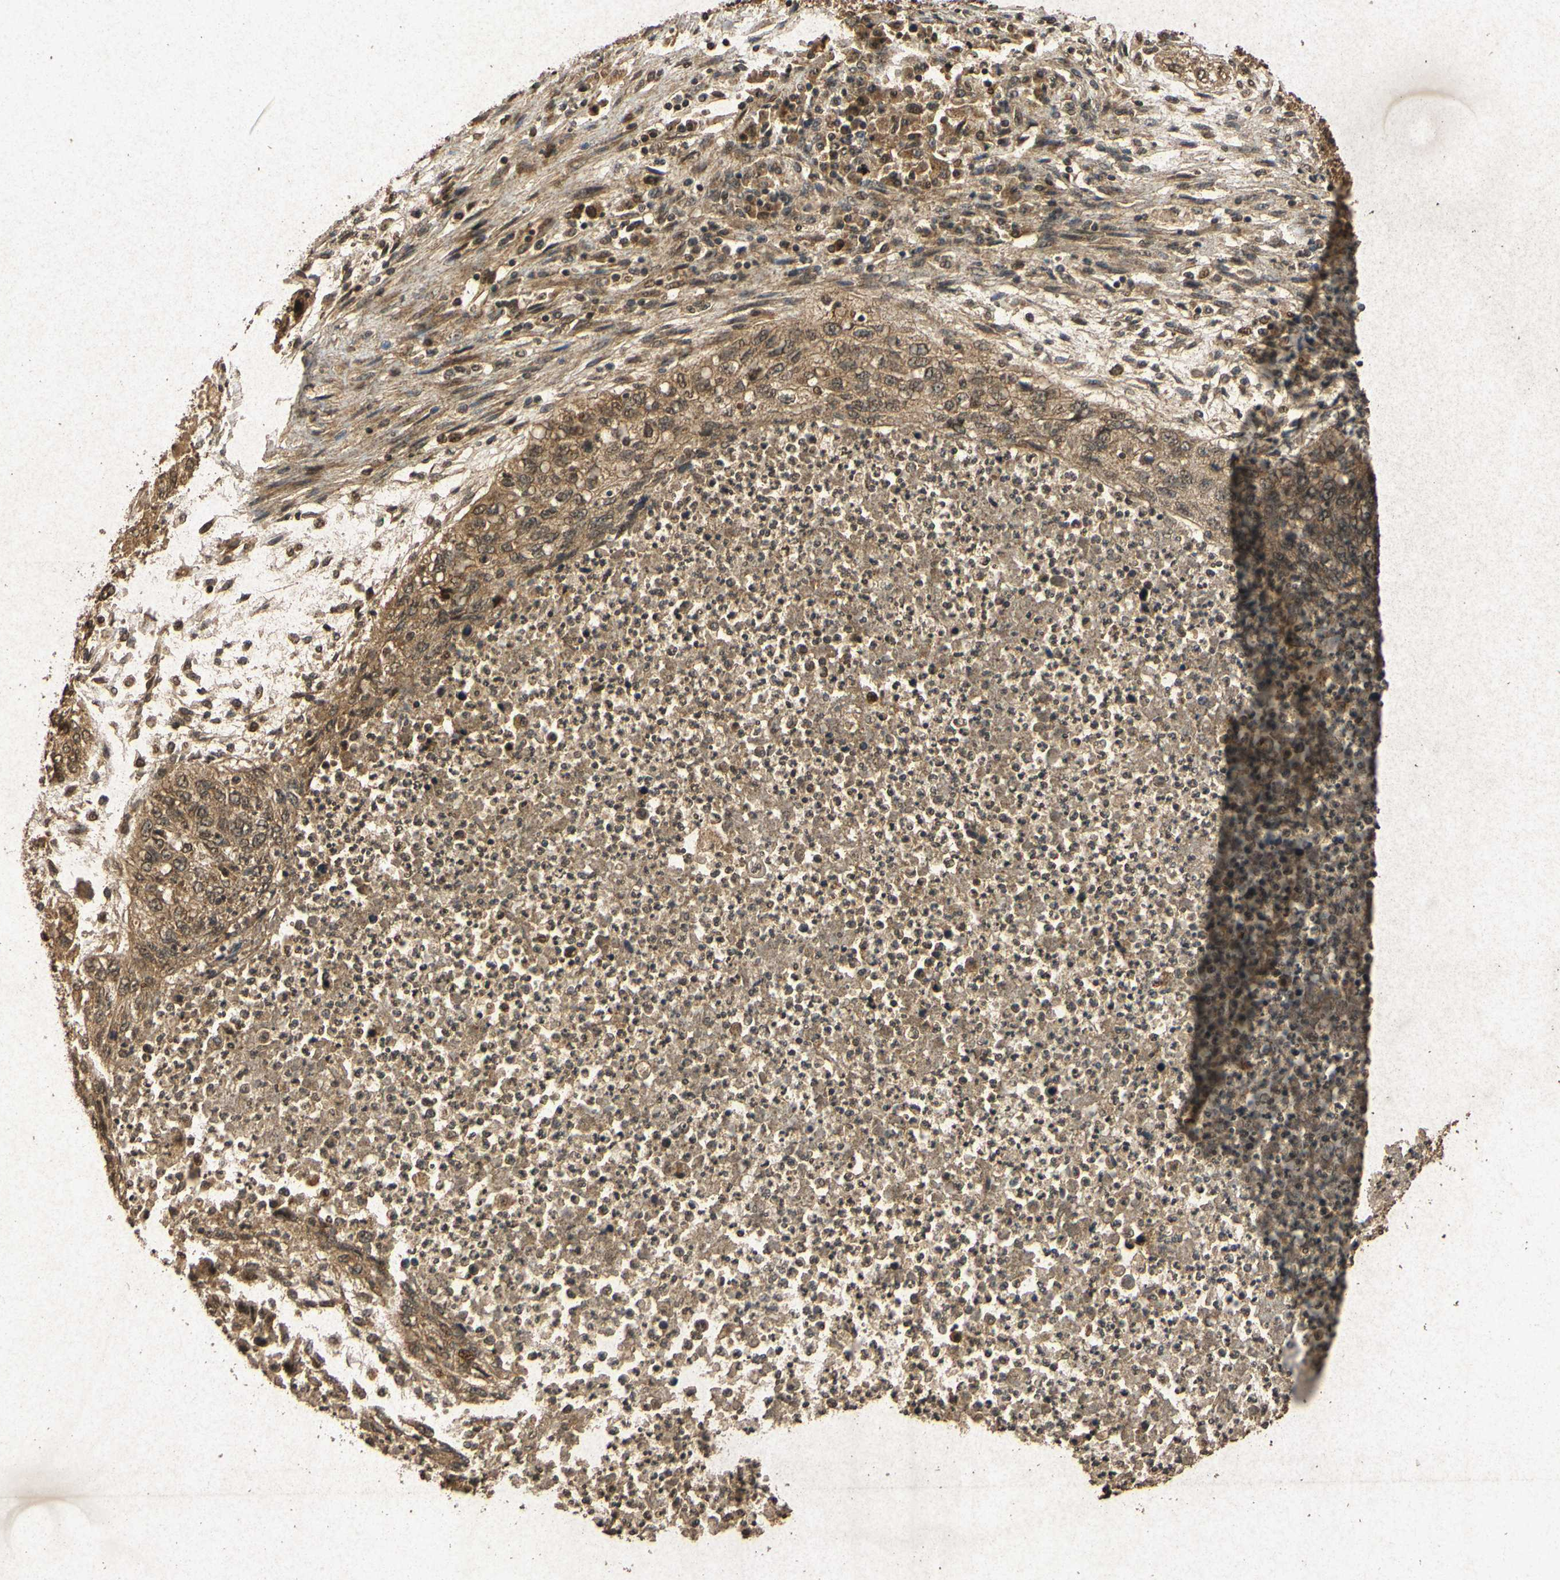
{"staining": {"intensity": "moderate", "quantity": ">75%", "location": "cytoplasmic/membranous"}, "tissue": "lung cancer", "cell_type": "Tumor cells", "image_type": "cancer", "snomed": [{"axis": "morphology", "description": "Squamous cell carcinoma, NOS"}, {"axis": "topography", "description": "Lung"}], "caption": "Moderate cytoplasmic/membranous expression is present in approximately >75% of tumor cells in lung cancer (squamous cell carcinoma).", "gene": "ATP6V1H", "patient": {"sex": "female", "age": 63}}